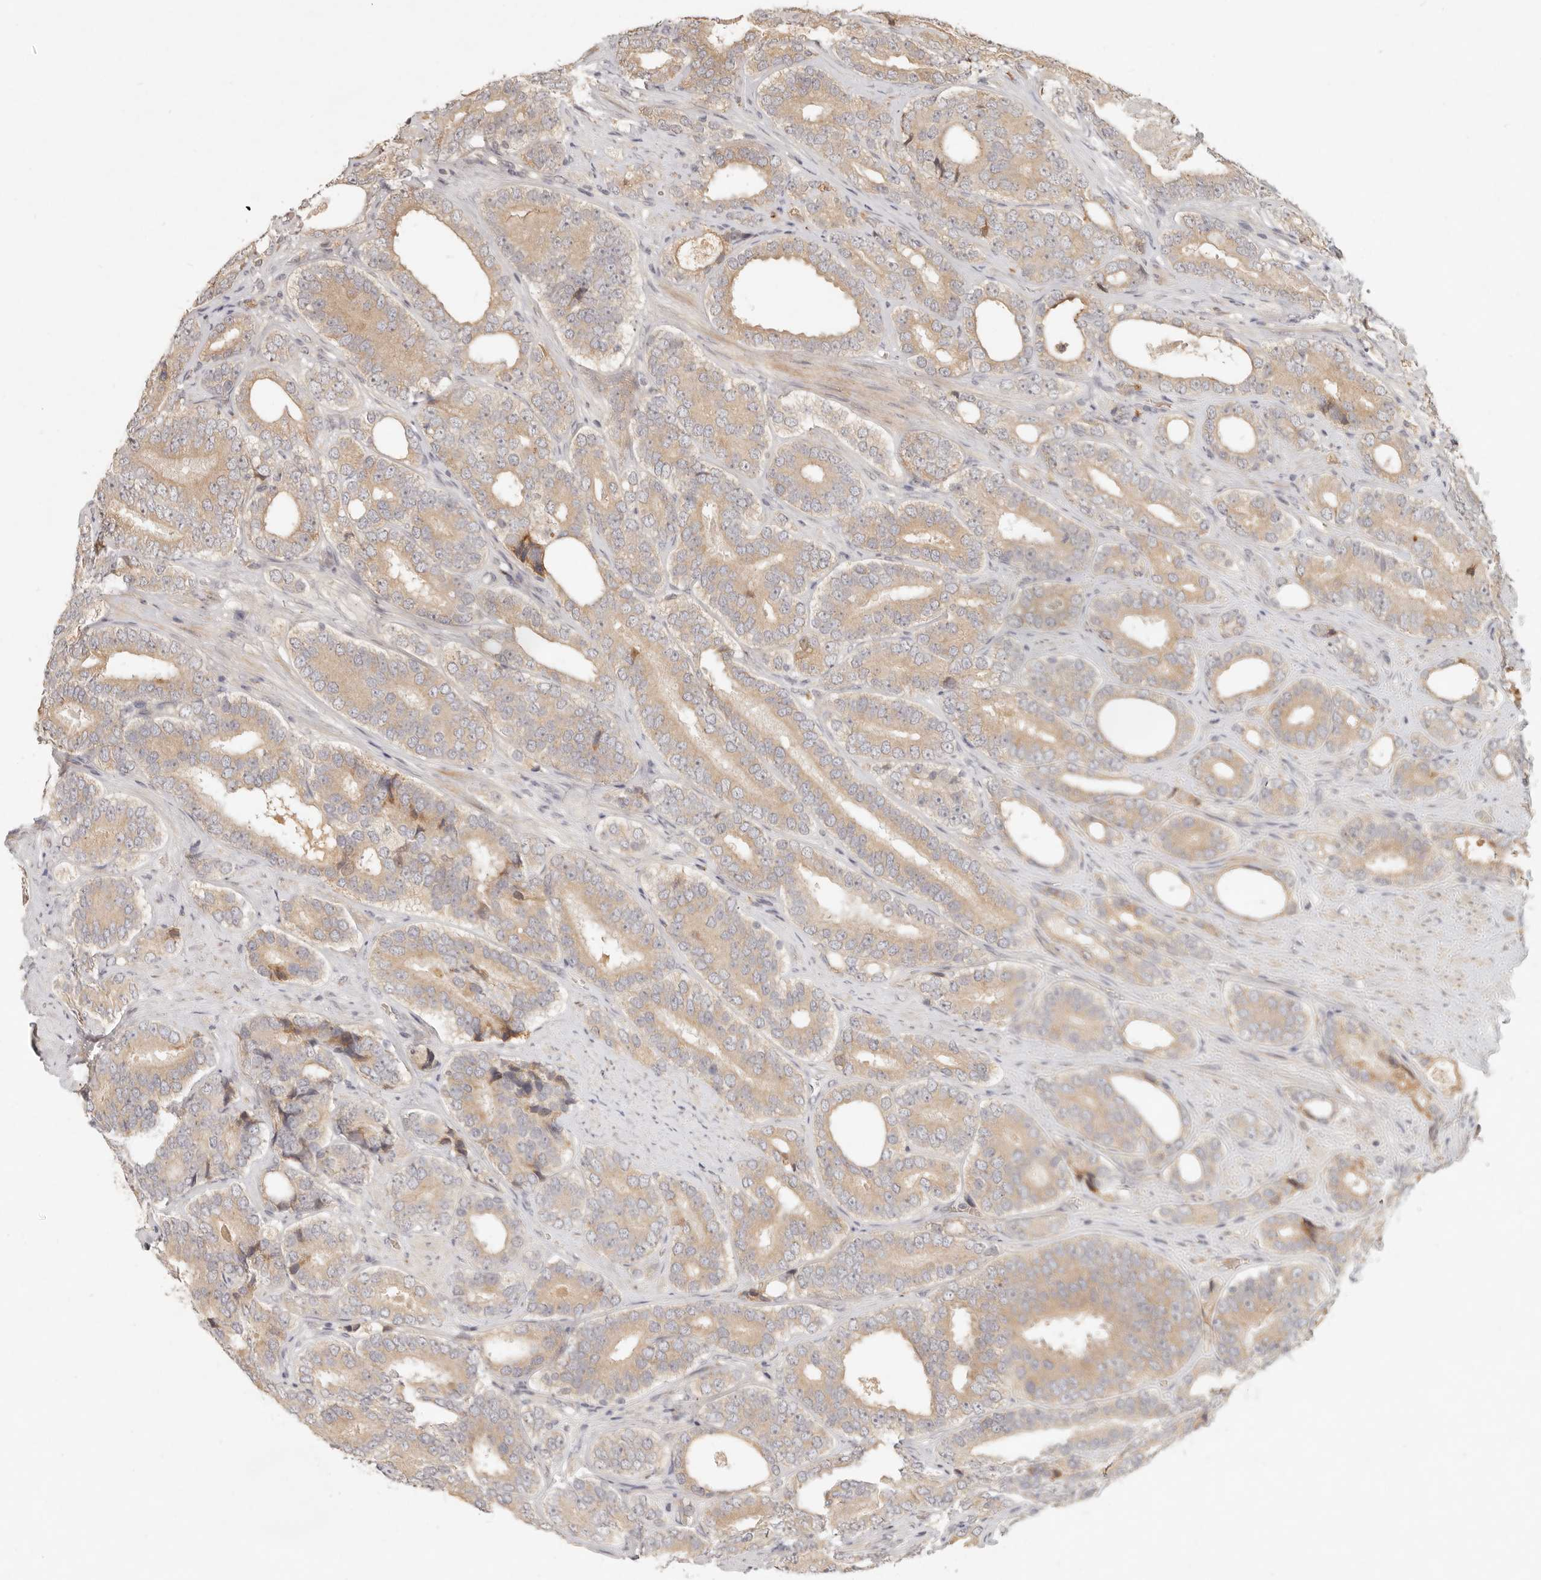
{"staining": {"intensity": "weak", "quantity": ">75%", "location": "cytoplasmic/membranous"}, "tissue": "prostate cancer", "cell_type": "Tumor cells", "image_type": "cancer", "snomed": [{"axis": "morphology", "description": "Adenocarcinoma, High grade"}, {"axis": "topography", "description": "Prostate"}], "caption": "A micrograph of high-grade adenocarcinoma (prostate) stained for a protein displays weak cytoplasmic/membranous brown staining in tumor cells. Using DAB (3,3'-diaminobenzidine) (brown) and hematoxylin (blue) stains, captured at high magnification using brightfield microscopy.", "gene": "UBXN11", "patient": {"sex": "male", "age": 56}}